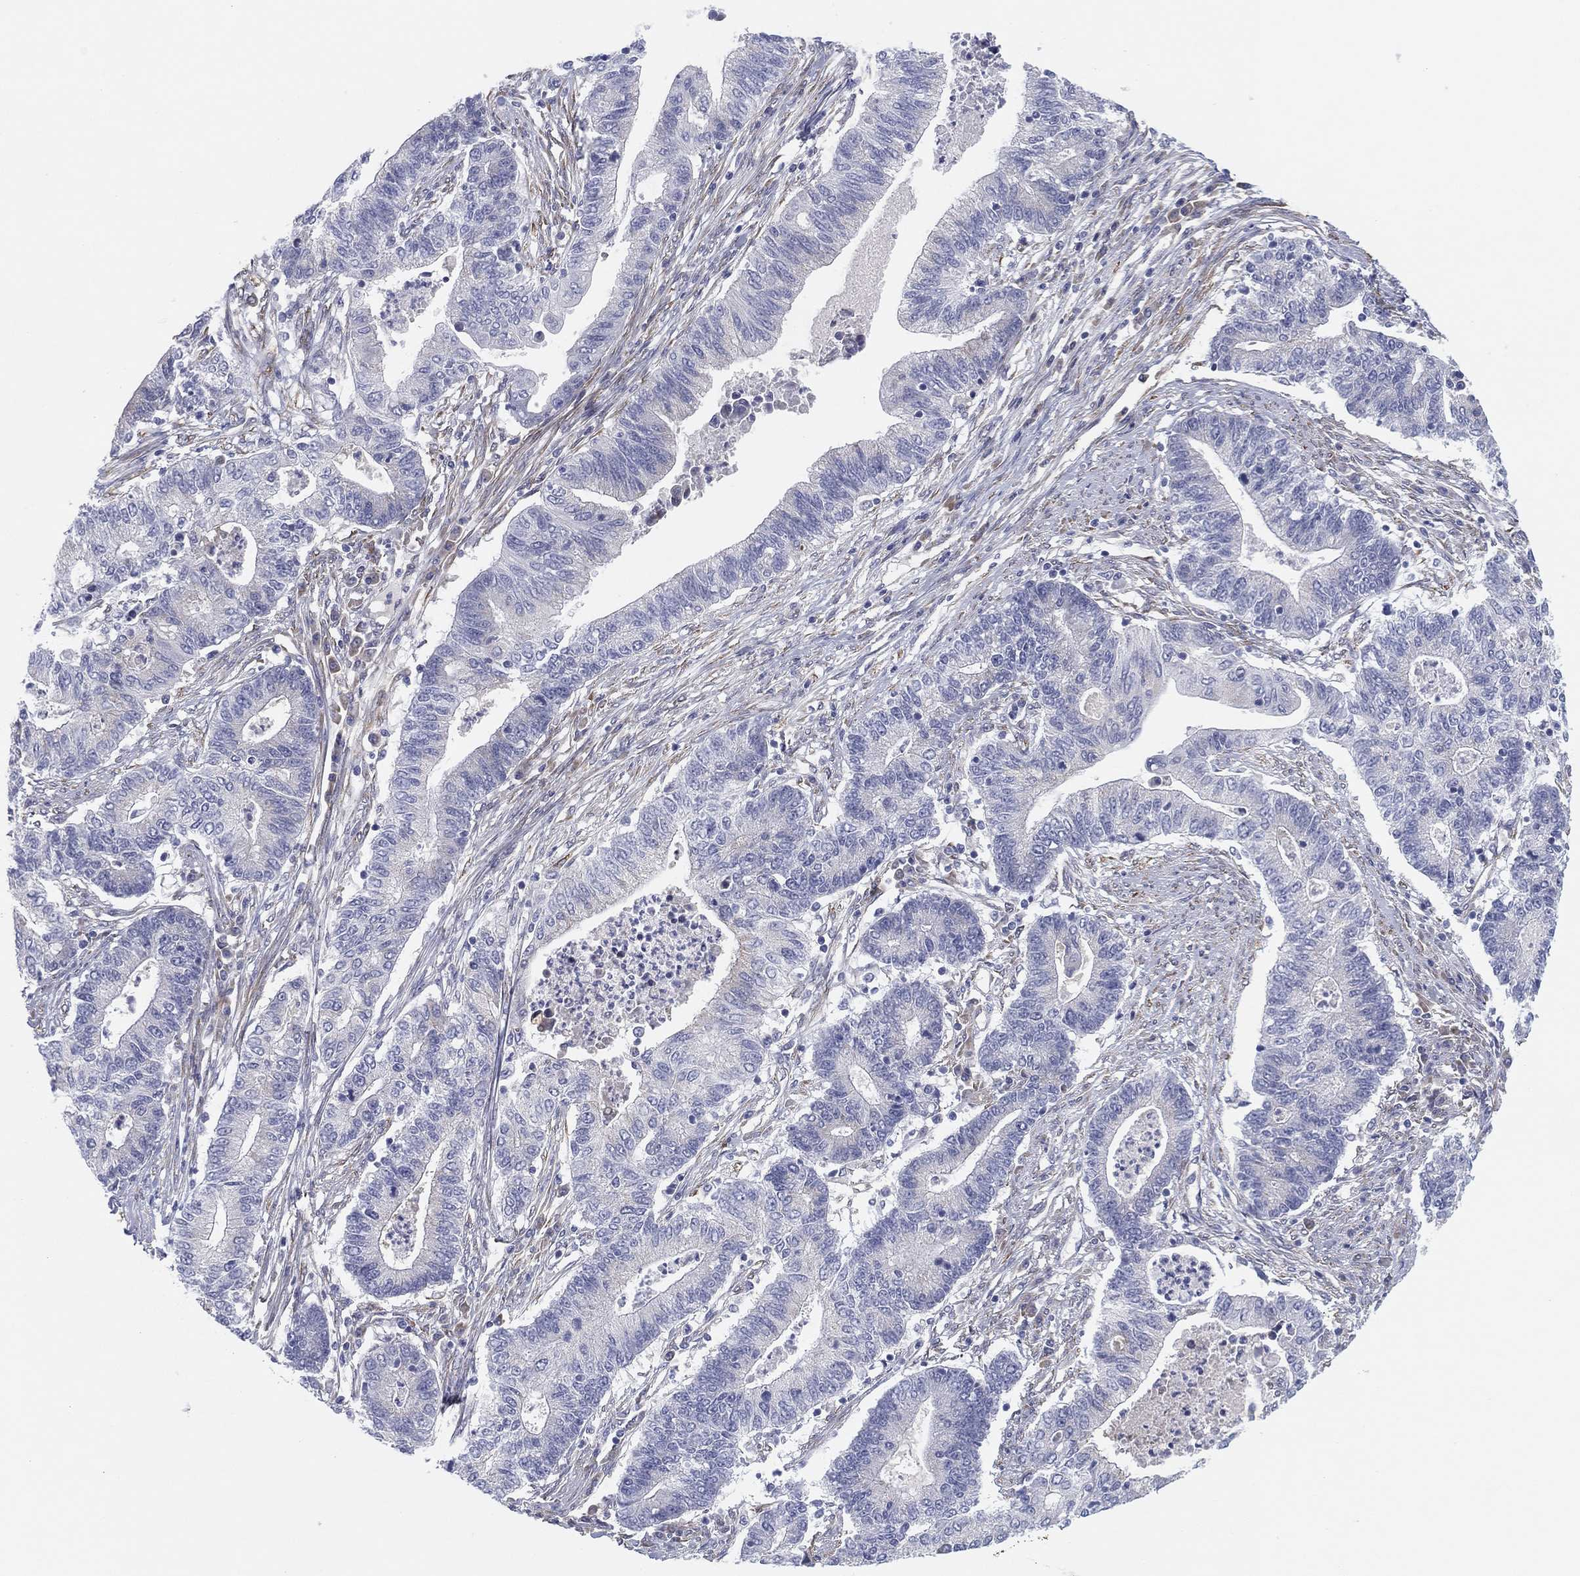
{"staining": {"intensity": "negative", "quantity": "none", "location": "none"}, "tissue": "endometrial cancer", "cell_type": "Tumor cells", "image_type": "cancer", "snomed": [{"axis": "morphology", "description": "Adenocarcinoma, NOS"}, {"axis": "topography", "description": "Uterus"}, {"axis": "topography", "description": "Endometrium"}], "caption": "A micrograph of human endometrial adenocarcinoma is negative for staining in tumor cells. (DAB immunohistochemistry with hematoxylin counter stain).", "gene": "MLF1", "patient": {"sex": "female", "age": 54}}